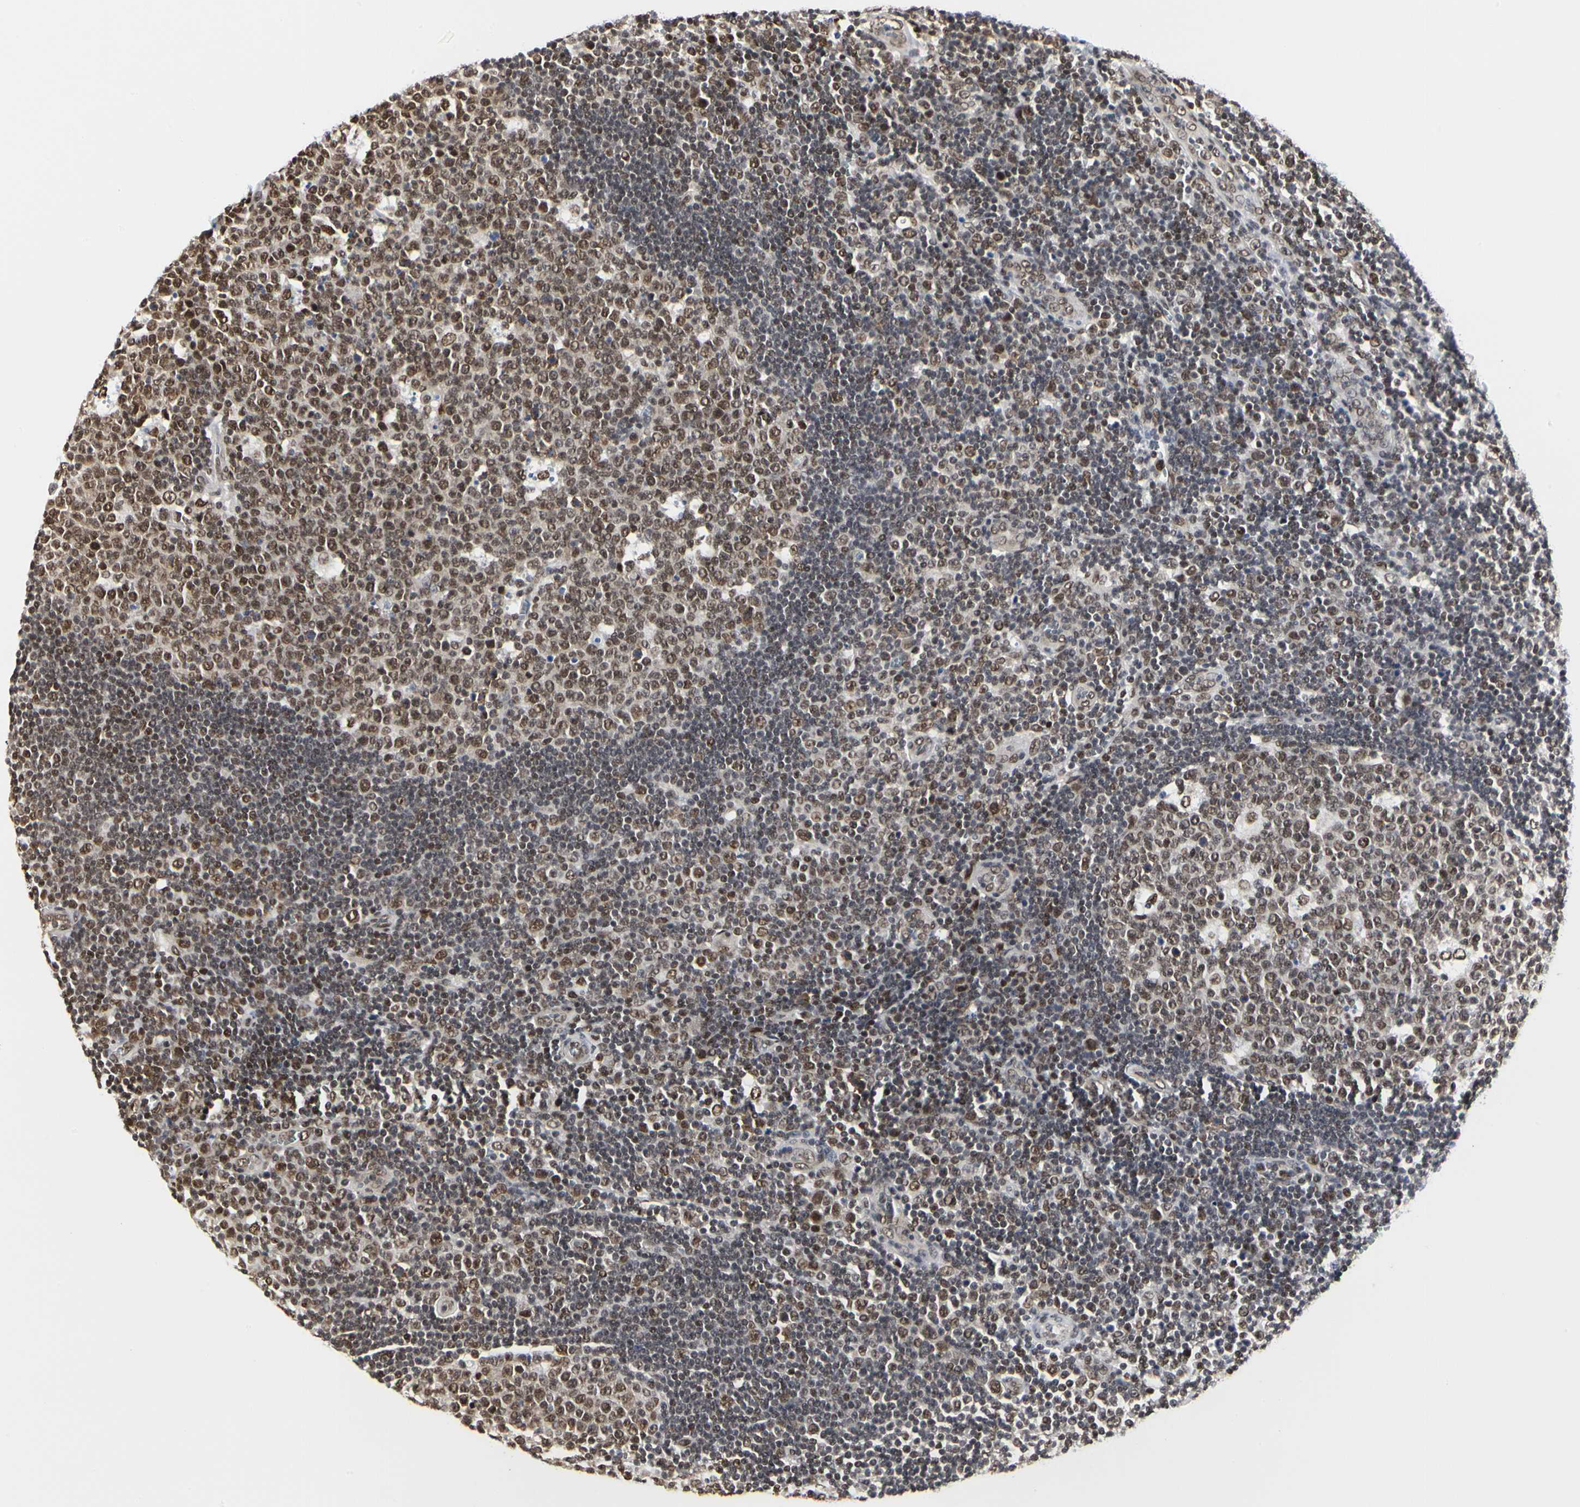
{"staining": {"intensity": "moderate", "quantity": ">75%", "location": "nuclear"}, "tissue": "lymph node", "cell_type": "Germinal center cells", "image_type": "normal", "snomed": [{"axis": "morphology", "description": "Normal tissue, NOS"}, {"axis": "topography", "description": "Lymph node"}, {"axis": "topography", "description": "Salivary gland"}], "caption": "DAB immunohistochemical staining of normal human lymph node exhibits moderate nuclear protein expression in about >75% of germinal center cells.", "gene": "PRMT3", "patient": {"sex": "male", "age": 8}}